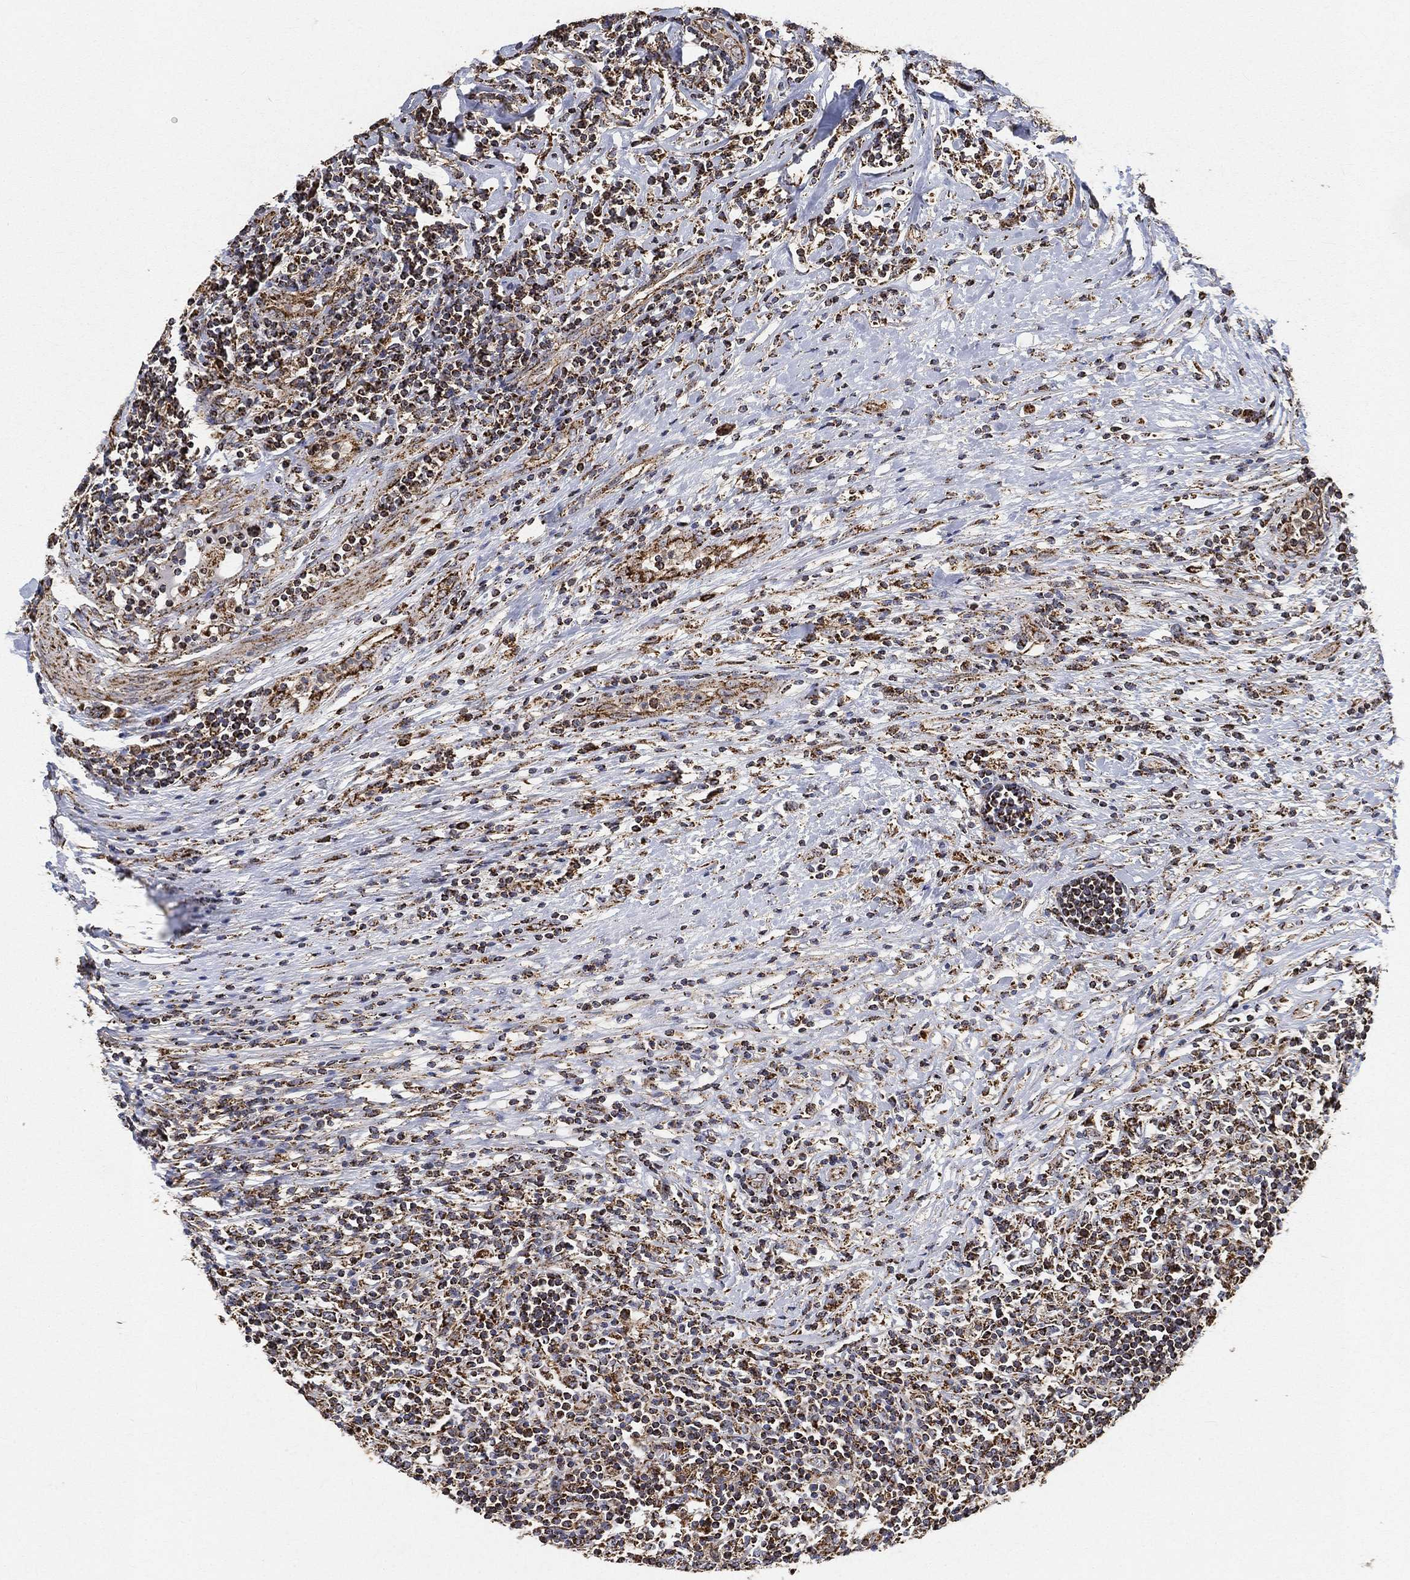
{"staining": {"intensity": "strong", "quantity": ">75%", "location": "cytoplasmic/membranous"}, "tissue": "lymphoma", "cell_type": "Tumor cells", "image_type": "cancer", "snomed": [{"axis": "morphology", "description": "Malignant lymphoma, non-Hodgkin's type, High grade"}, {"axis": "topography", "description": "Lymph node"}], "caption": "An IHC micrograph of tumor tissue is shown. Protein staining in brown highlights strong cytoplasmic/membranous positivity in lymphoma within tumor cells.", "gene": "SLC38A7", "patient": {"sex": "female", "age": 84}}